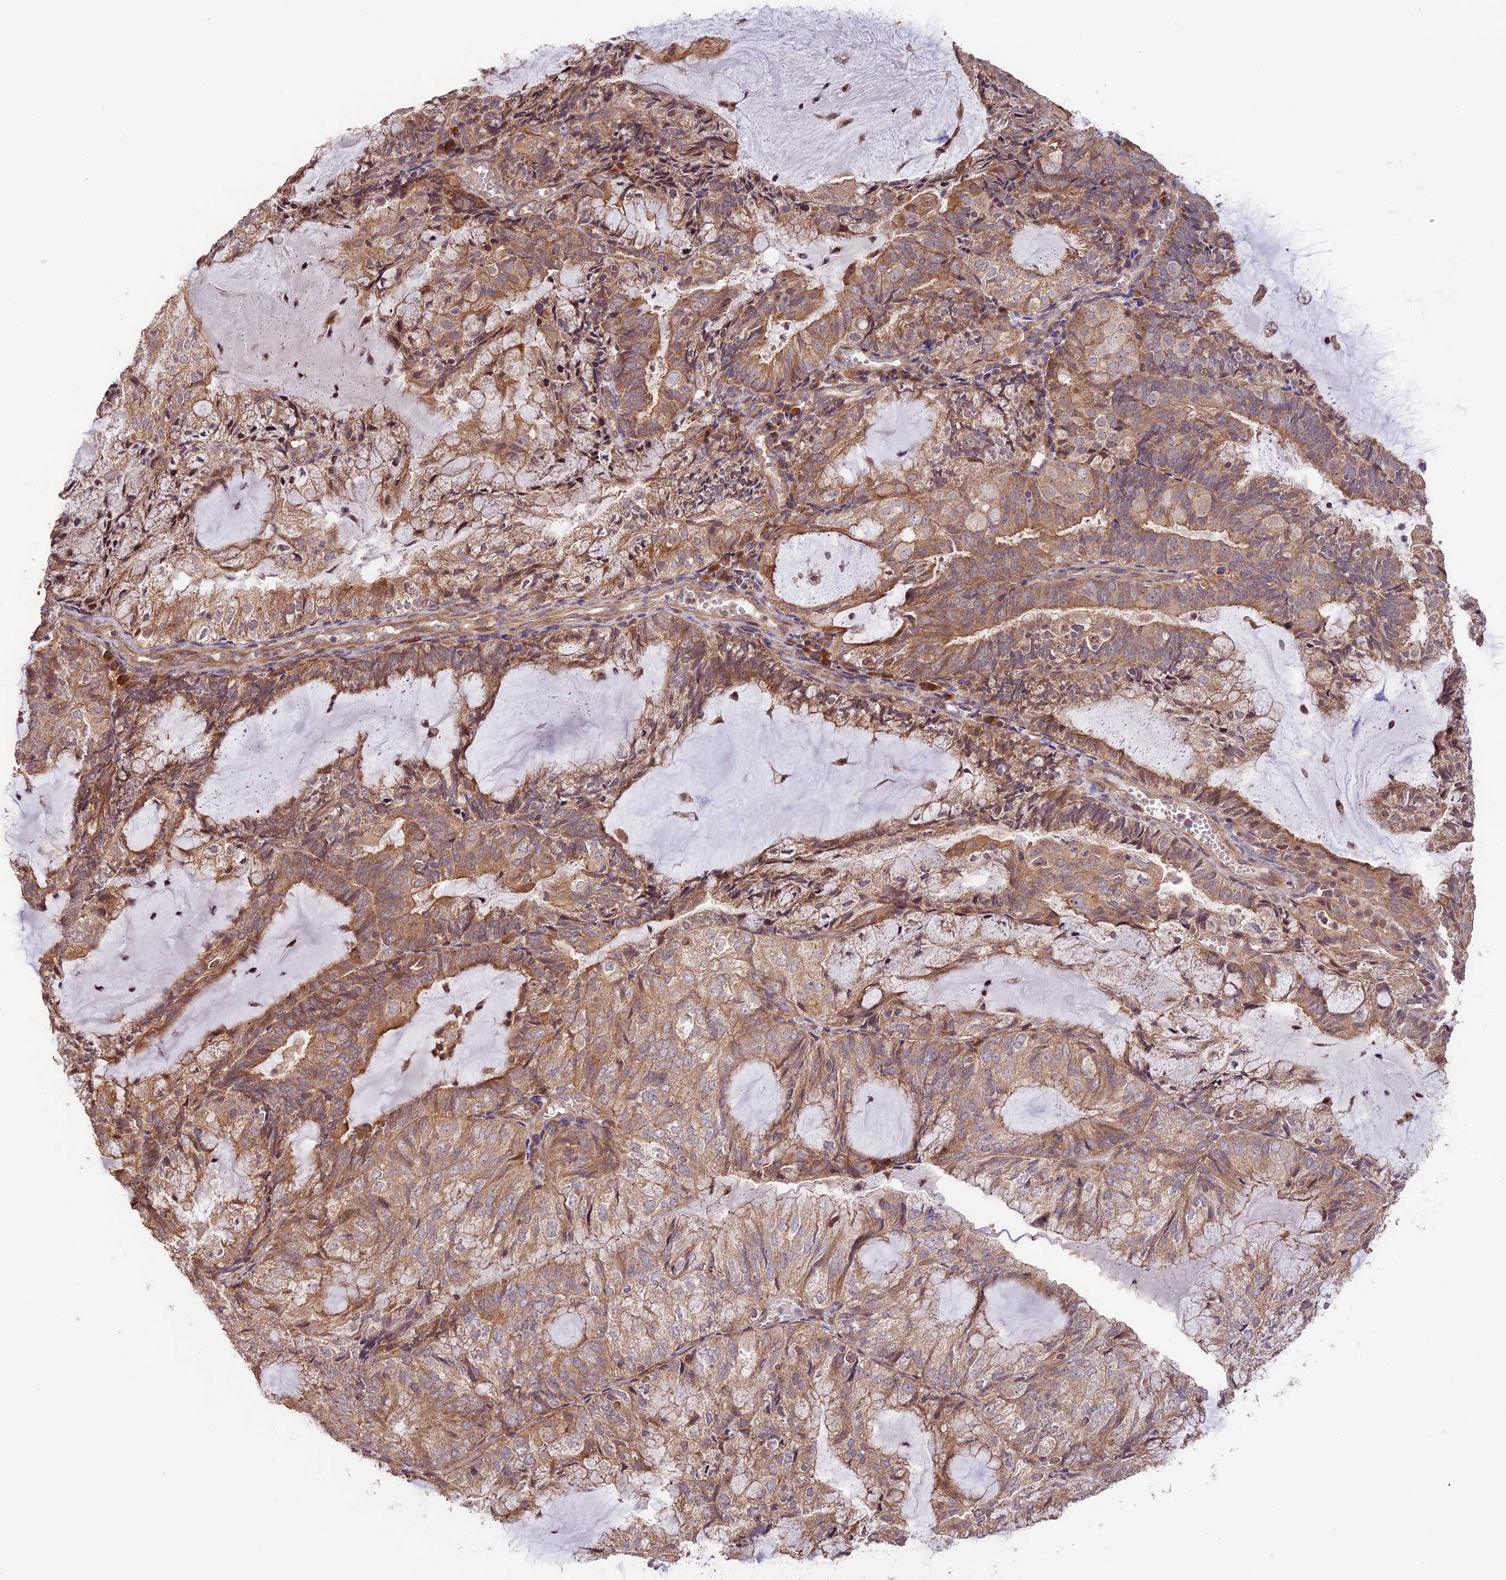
{"staining": {"intensity": "moderate", "quantity": ">75%", "location": "cytoplasmic/membranous"}, "tissue": "endometrial cancer", "cell_type": "Tumor cells", "image_type": "cancer", "snomed": [{"axis": "morphology", "description": "Adenocarcinoma, NOS"}, {"axis": "topography", "description": "Endometrium"}], "caption": "The micrograph demonstrates a brown stain indicating the presence of a protein in the cytoplasmic/membranous of tumor cells in endometrial adenocarcinoma.", "gene": "BCAS4", "patient": {"sex": "female", "age": 81}}